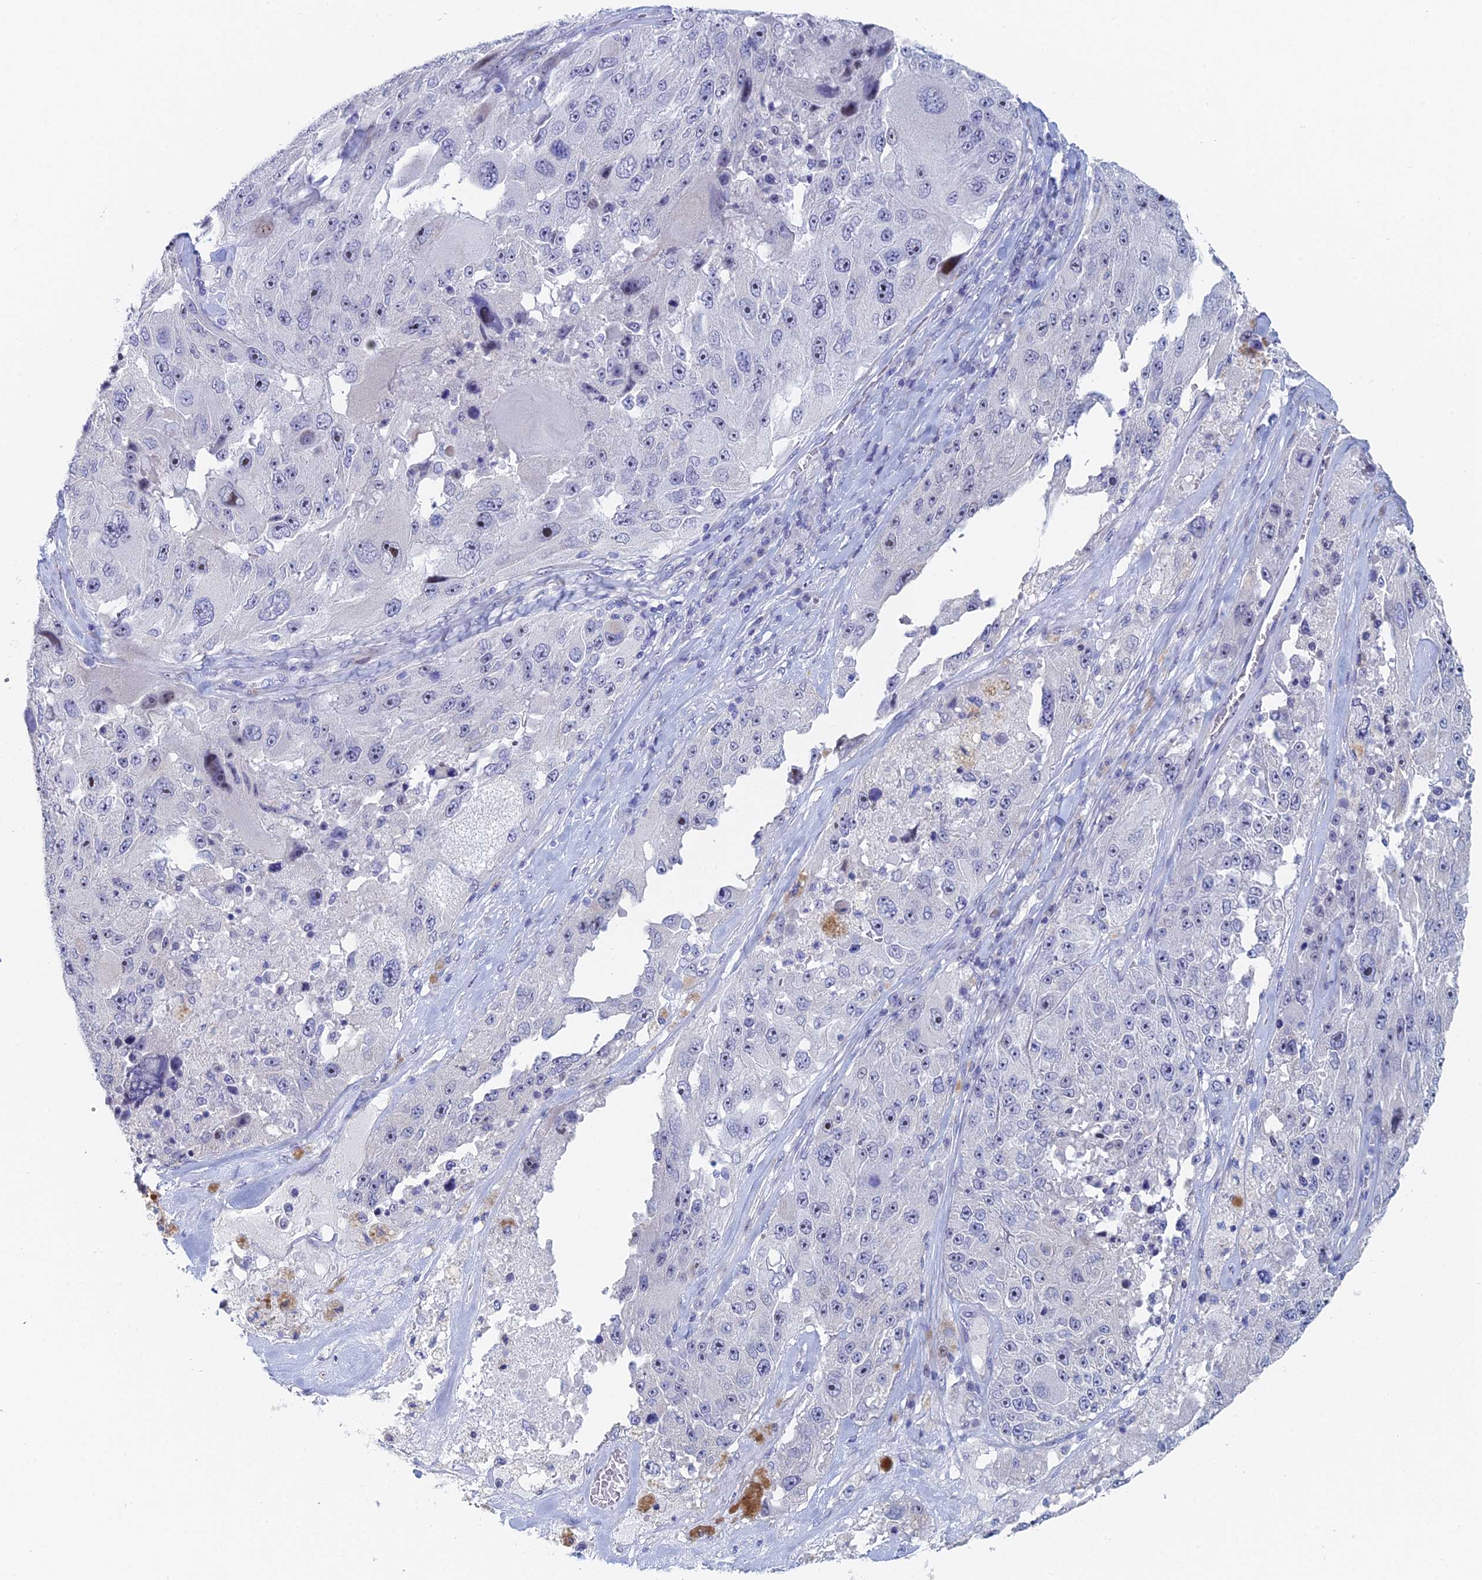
{"staining": {"intensity": "negative", "quantity": "none", "location": "none"}, "tissue": "melanoma", "cell_type": "Tumor cells", "image_type": "cancer", "snomed": [{"axis": "morphology", "description": "Malignant melanoma, Metastatic site"}, {"axis": "topography", "description": "Lymph node"}], "caption": "A micrograph of malignant melanoma (metastatic site) stained for a protein exhibits no brown staining in tumor cells. (DAB (3,3'-diaminobenzidine) immunohistochemistry (IHC) visualized using brightfield microscopy, high magnification).", "gene": "DRGX", "patient": {"sex": "male", "age": 62}}